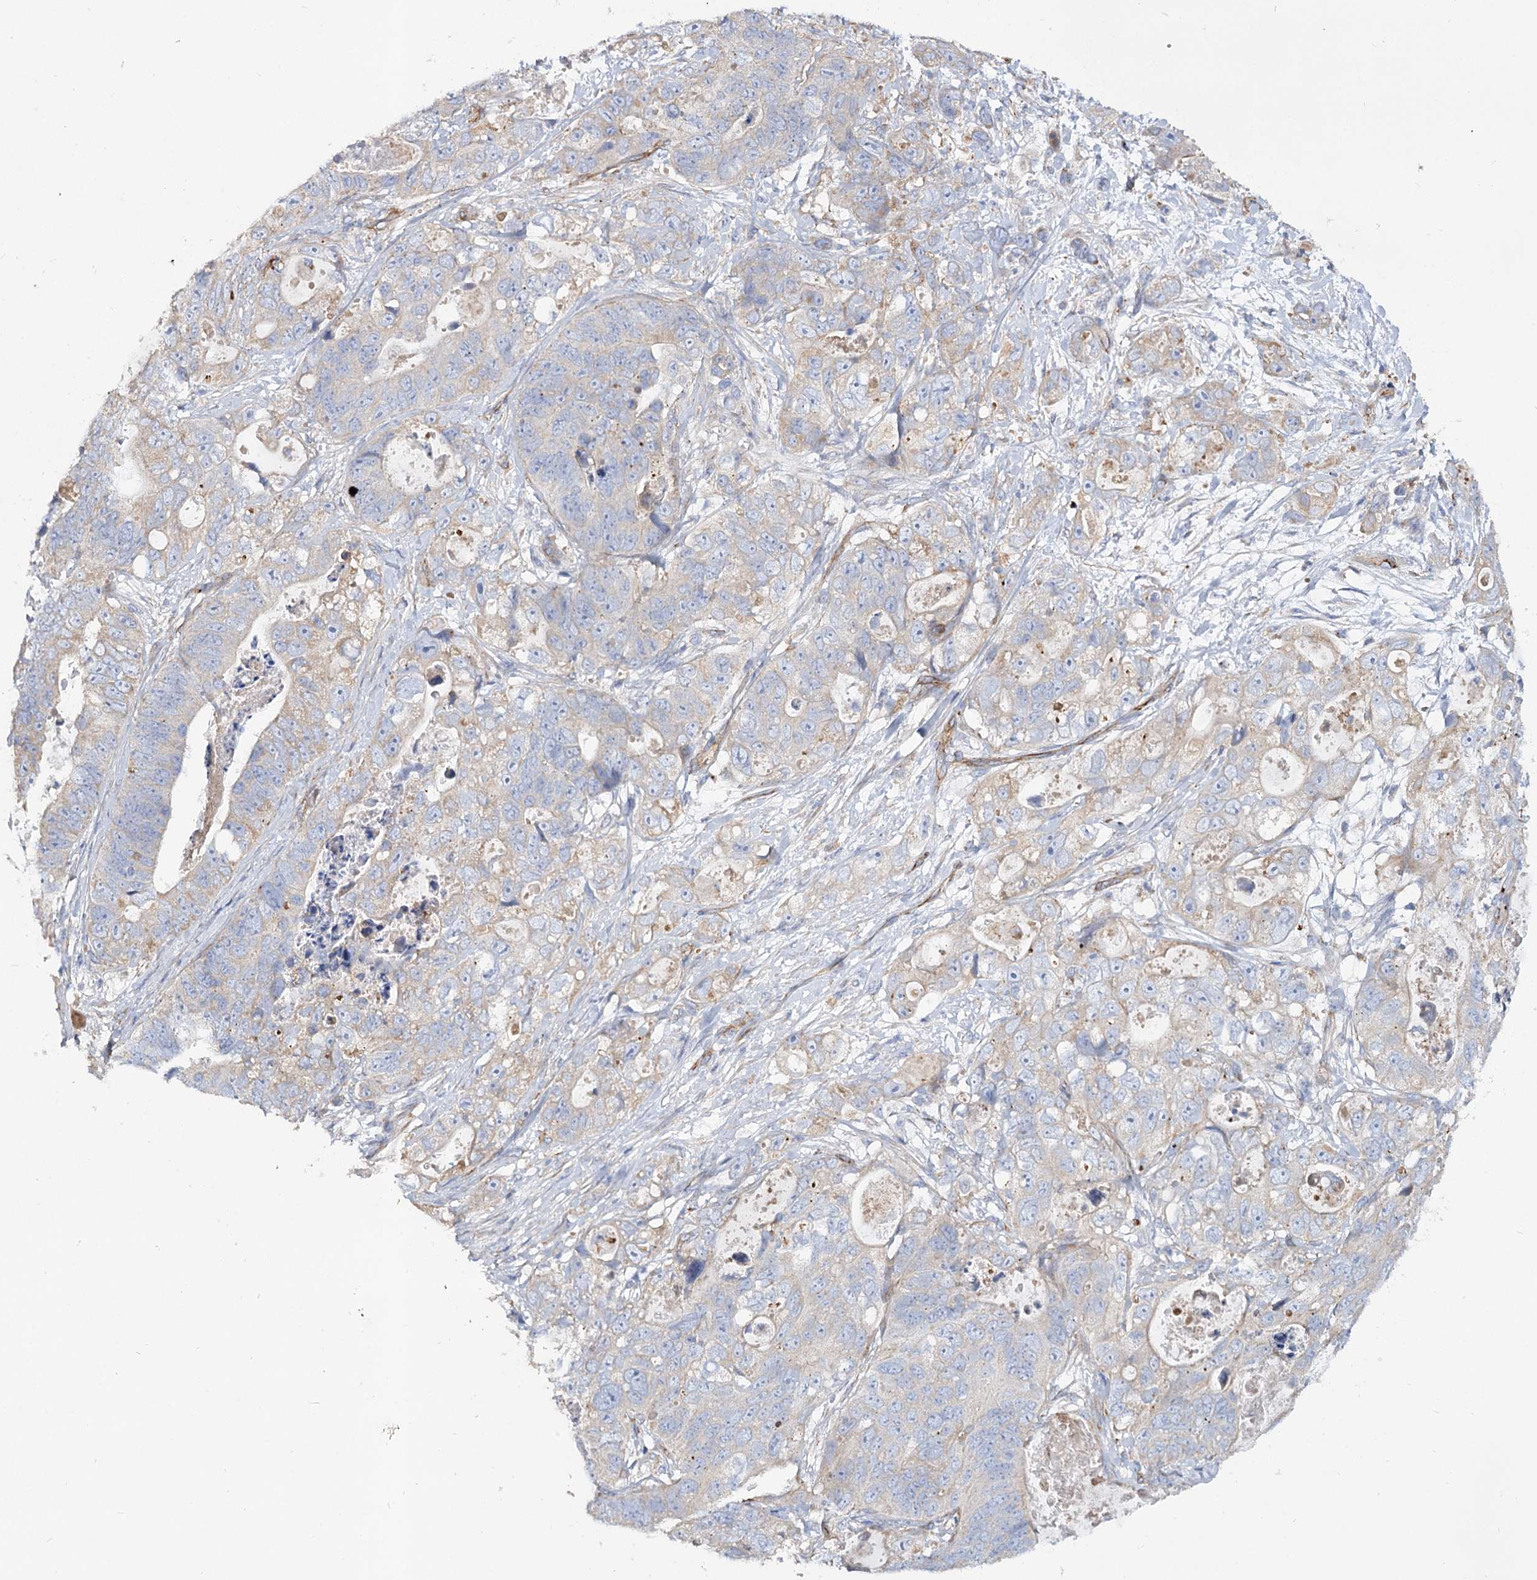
{"staining": {"intensity": "negative", "quantity": "none", "location": "none"}, "tissue": "stomach cancer", "cell_type": "Tumor cells", "image_type": "cancer", "snomed": [{"axis": "morphology", "description": "Adenocarcinoma, NOS"}, {"axis": "topography", "description": "Stomach"}], "caption": "High power microscopy photomicrograph of an IHC histopathology image of stomach cancer (adenocarcinoma), revealing no significant staining in tumor cells.", "gene": "TMEM164", "patient": {"sex": "female", "age": 89}}